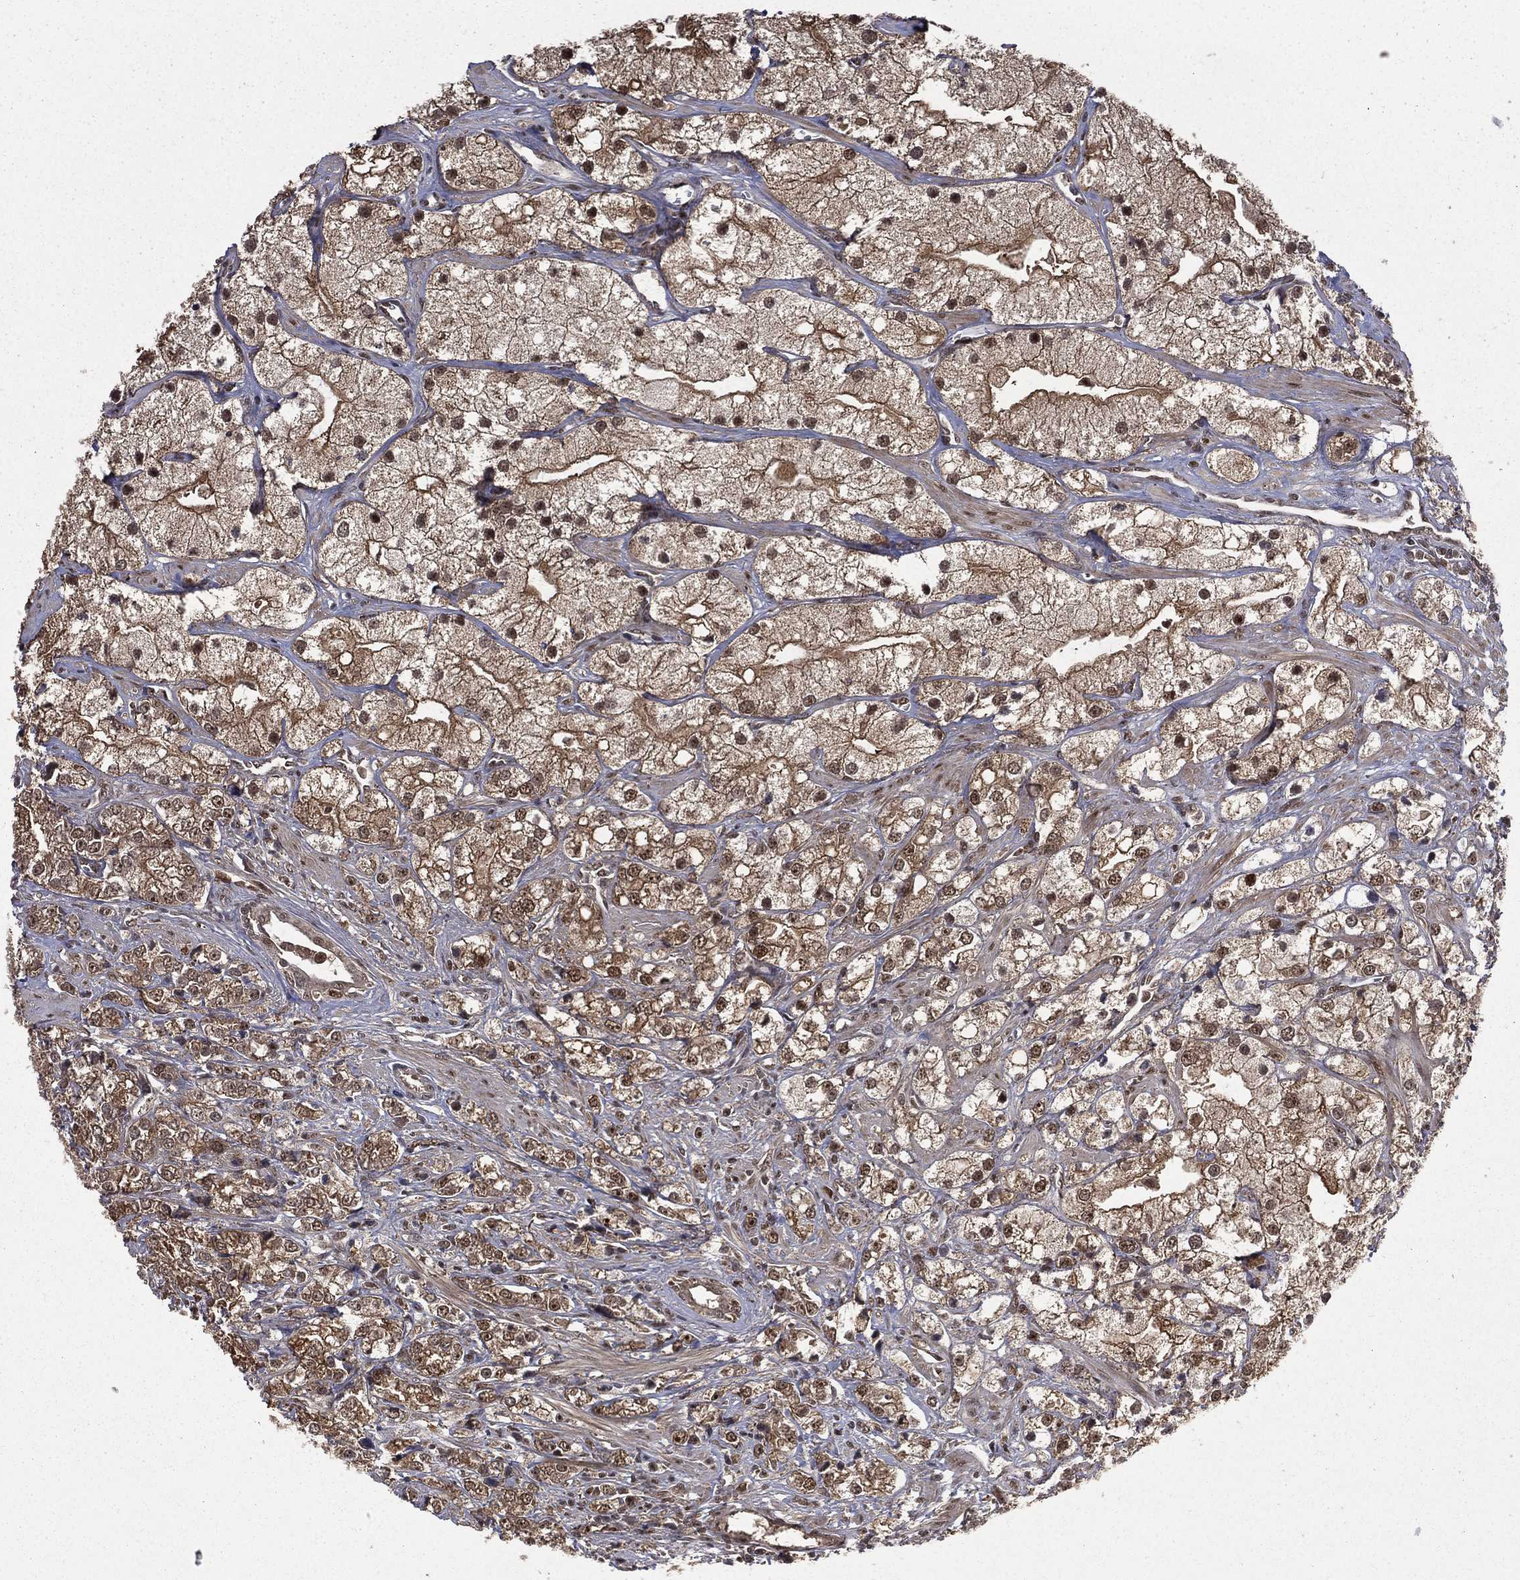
{"staining": {"intensity": "moderate", "quantity": "25%-75%", "location": "cytoplasmic/membranous,nuclear"}, "tissue": "prostate cancer", "cell_type": "Tumor cells", "image_type": "cancer", "snomed": [{"axis": "morphology", "description": "Adenocarcinoma, NOS"}, {"axis": "topography", "description": "Prostate and seminal vesicle, NOS"}, {"axis": "topography", "description": "Prostate"}], "caption": "Human prostate cancer stained with a brown dye exhibits moderate cytoplasmic/membranous and nuclear positive positivity in about 25%-75% of tumor cells.", "gene": "JMJD6", "patient": {"sex": "male", "age": 79}}